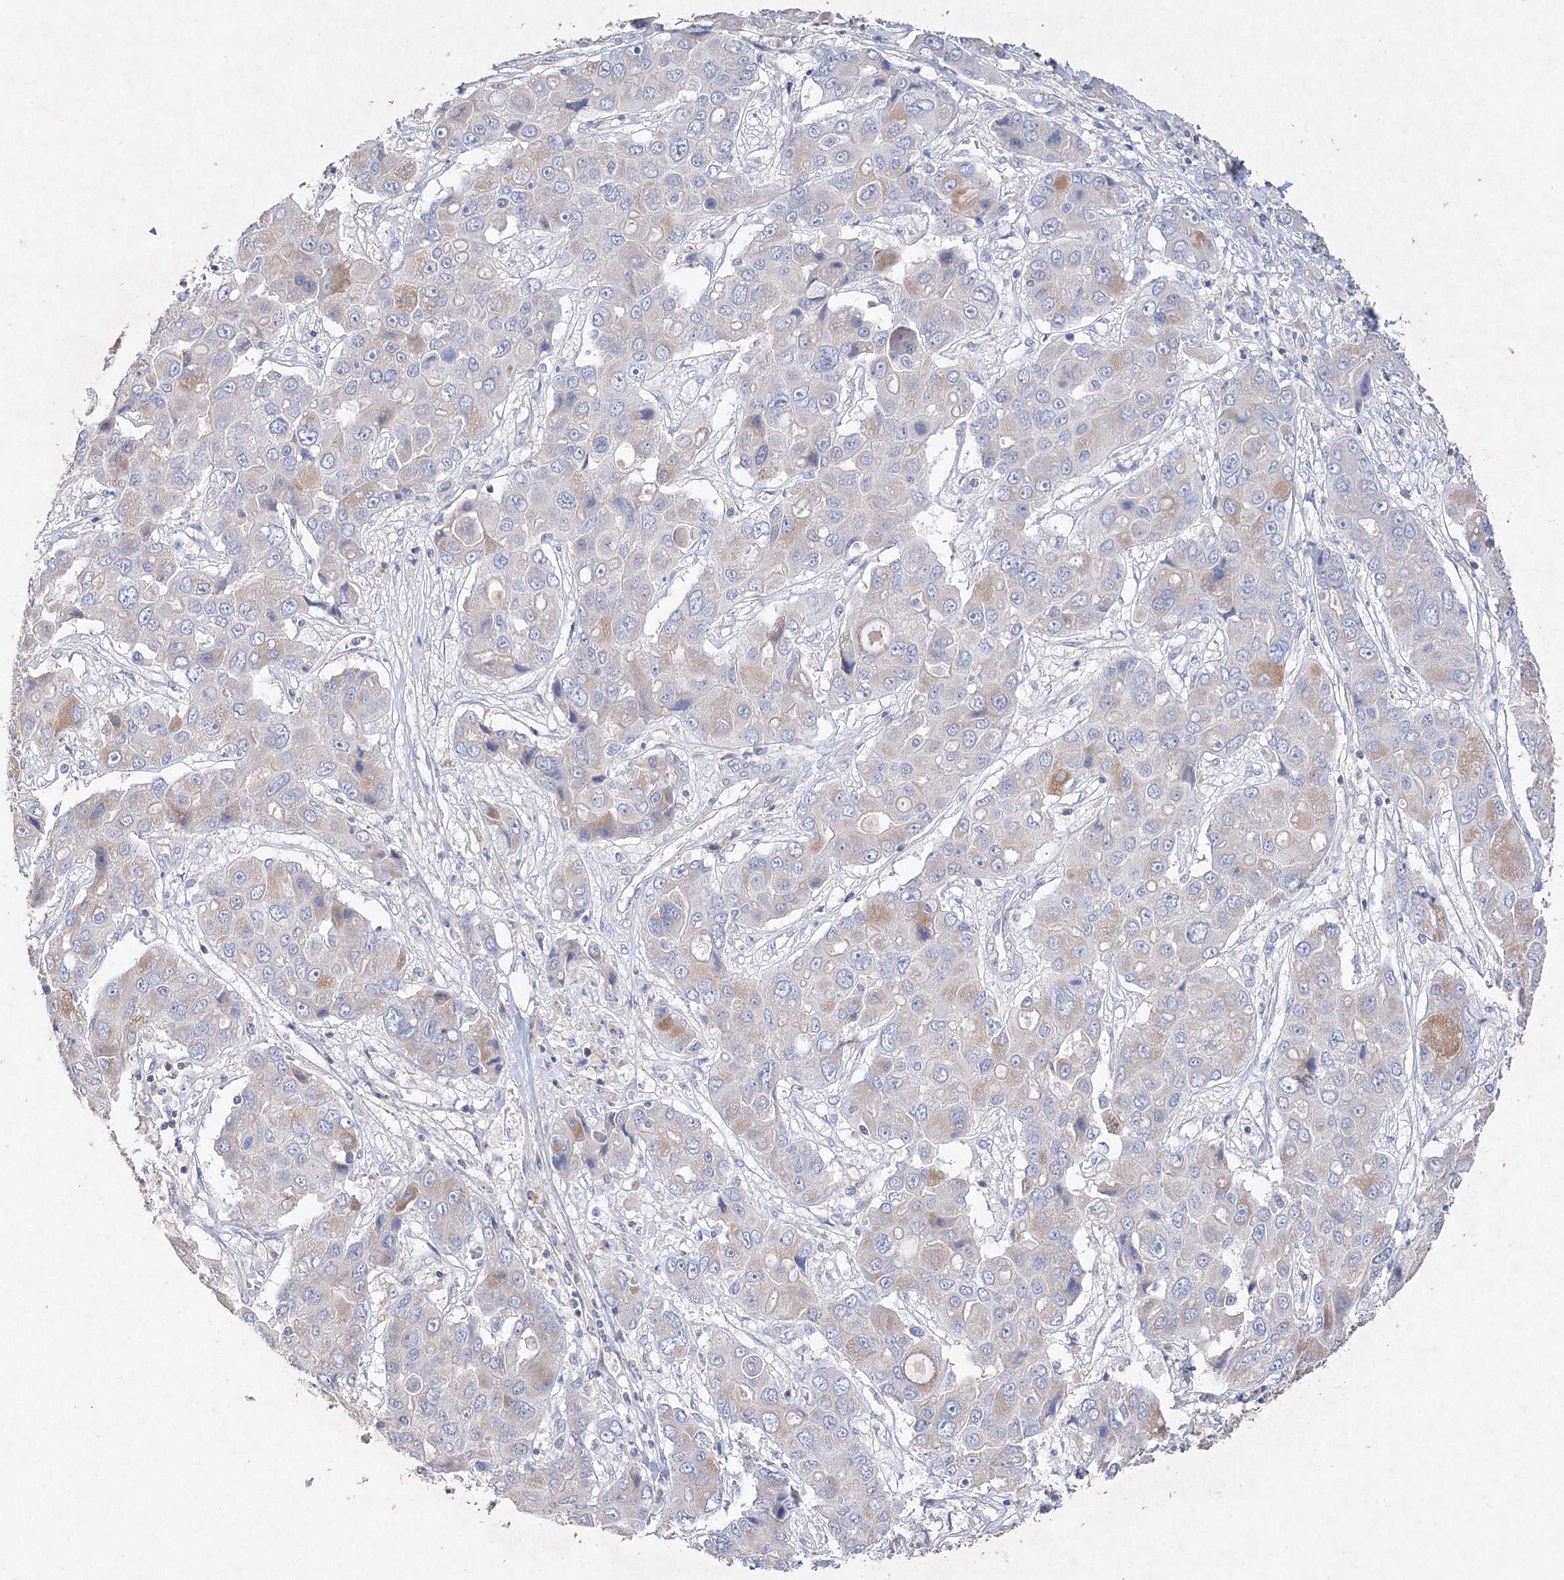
{"staining": {"intensity": "moderate", "quantity": "<25%", "location": "cytoplasmic/membranous"}, "tissue": "liver cancer", "cell_type": "Tumor cells", "image_type": "cancer", "snomed": [{"axis": "morphology", "description": "Cholangiocarcinoma"}, {"axis": "topography", "description": "Liver"}], "caption": "Immunohistochemistry (DAB (3,3'-diaminobenzidine)) staining of liver cancer (cholangiocarcinoma) displays moderate cytoplasmic/membranous protein staining in about <25% of tumor cells.", "gene": "GLS", "patient": {"sex": "male", "age": 67}}